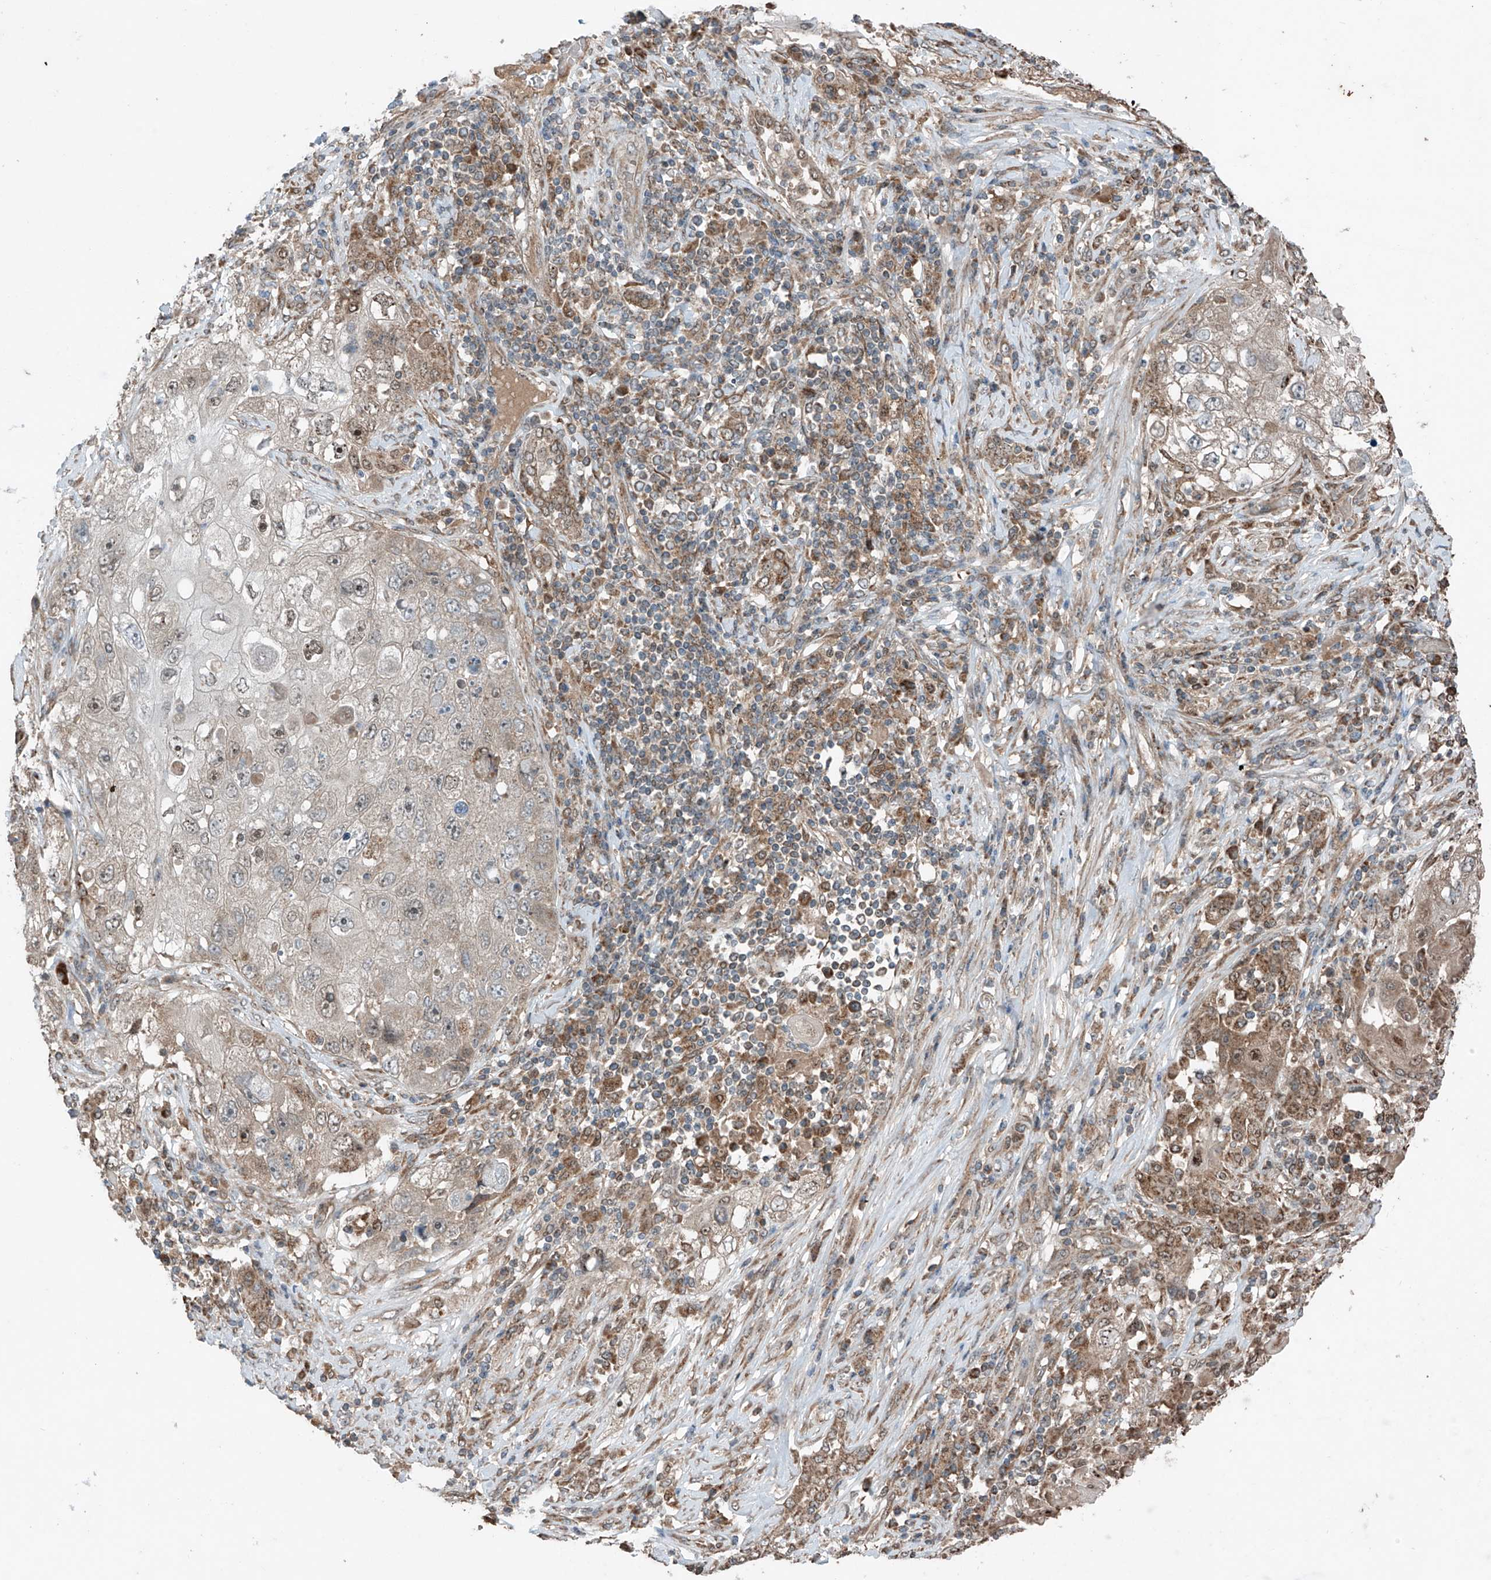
{"staining": {"intensity": "weak", "quantity": "25%-75%", "location": "cytoplasmic/membranous"}, "tissue": "lung cancer", "cell_type": "Tumor cells", "image_type": "cancer", "snomed": [{"axis": "morphology", "description": "Squamous cell carcinoma, NOS"}, {"axis": "topography", "description": "Lung"}], "caption": "Protein expression analysis of human lung cancer (squamous cell carcinoma) reveals weak cytoplasmic/membranous positivity in about 25%-75% of tumor cells. The staining was performed using DAB, with brown indicating positive protein expression. Nuclei are stained blue with hematoxylin.", "gene": "SAMD3", "patient": {"sex": "male", "age": 61}}